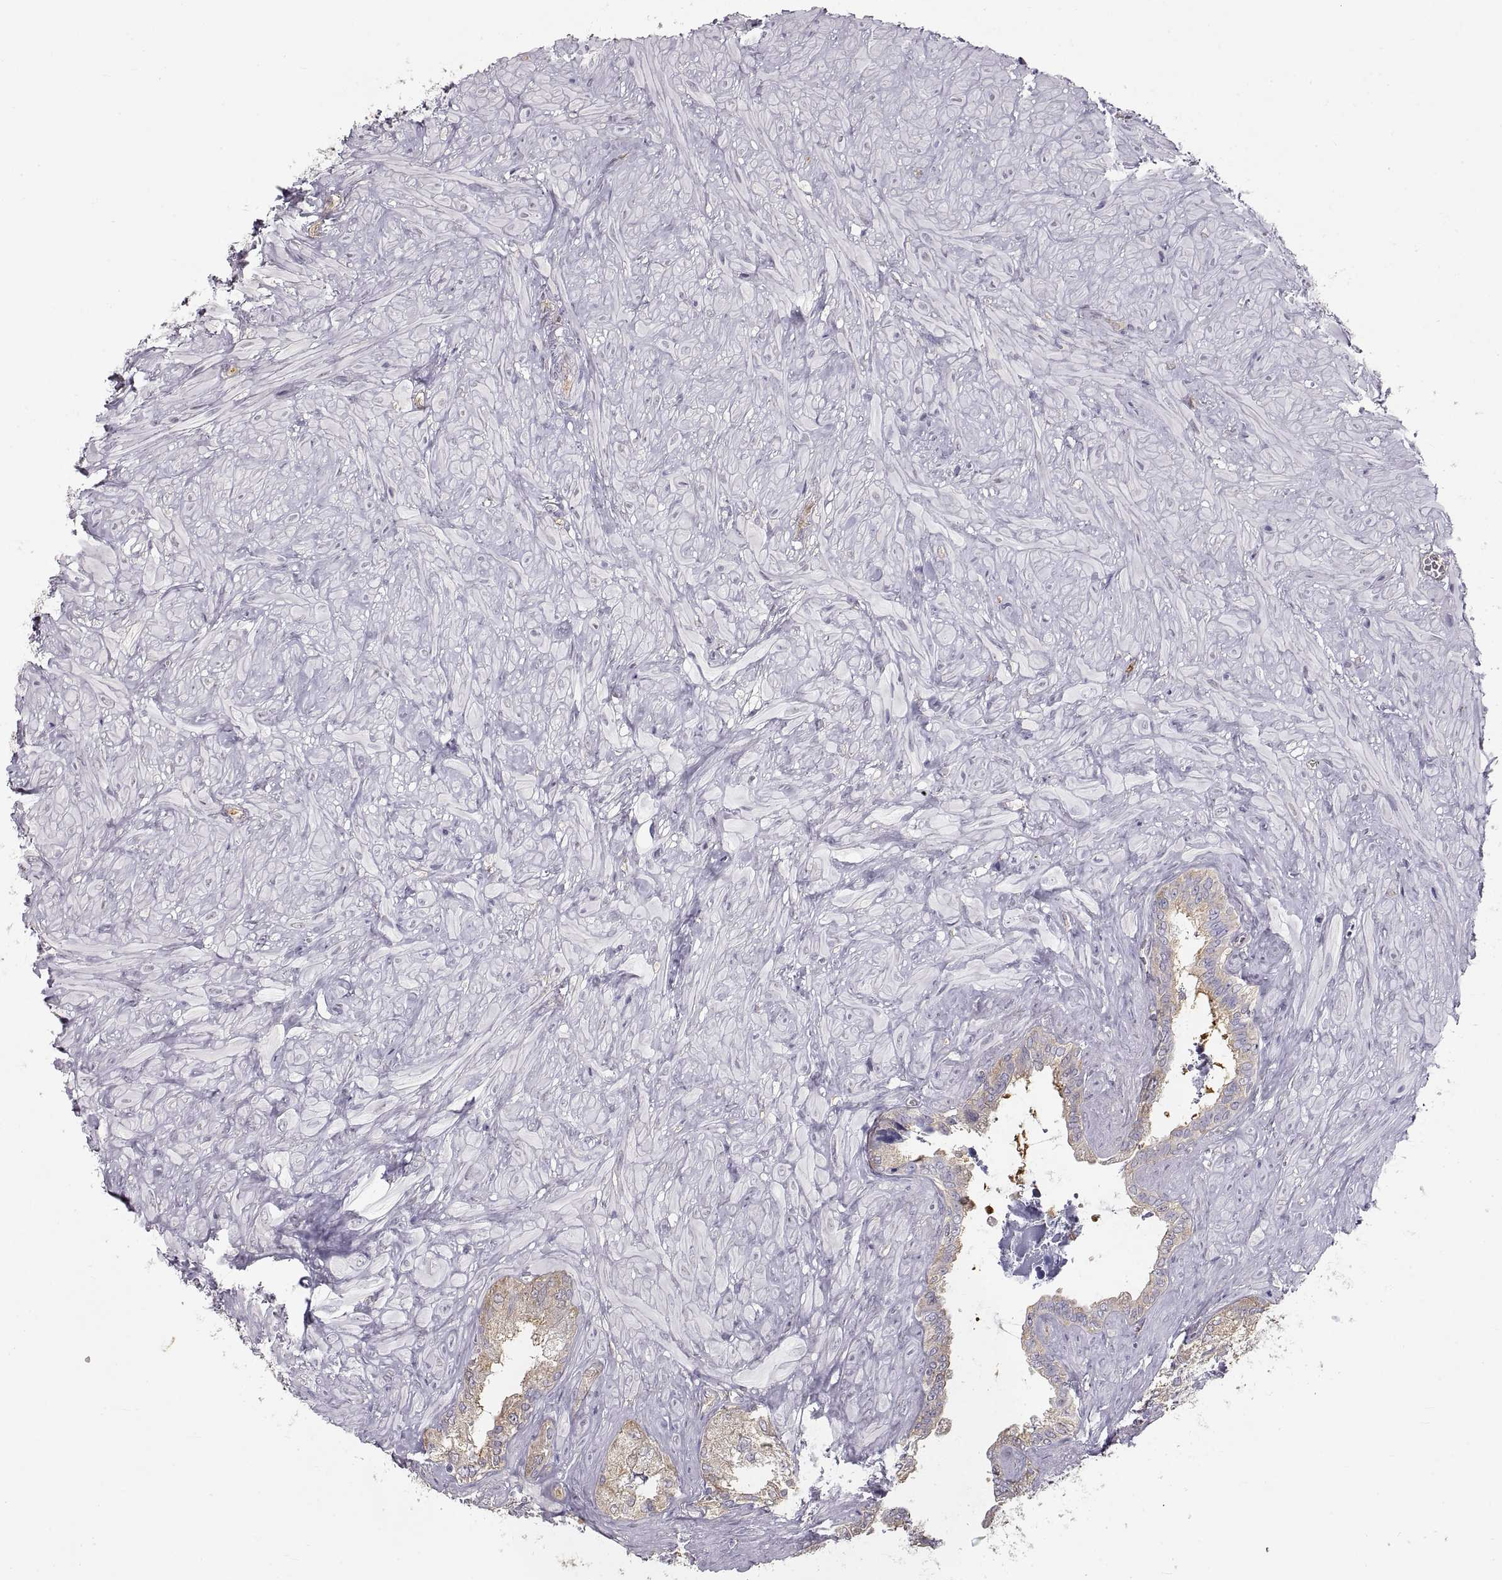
{"staining": {"intensity": "weak", "quantity": "25%-75%", "location": "cytoplasmic/membranous"}, "tissue": "seminal vesicle", "cell_type": "Glandular cells", "image_type": "normal", "snomed": [{"axis": "morphology", "description": "Normal tissue, NOS"}, {"axis": "topography", "description": "Seminal veicle"}], "caption": "Human seminal vesicle stained with a brown dye demonstrates weak cytoplasmic/membranous positive staining in about 25%-75% of glandular cells.", "gene": "HSP90AB1", "patient": {"sex": "male", "age": 72}}